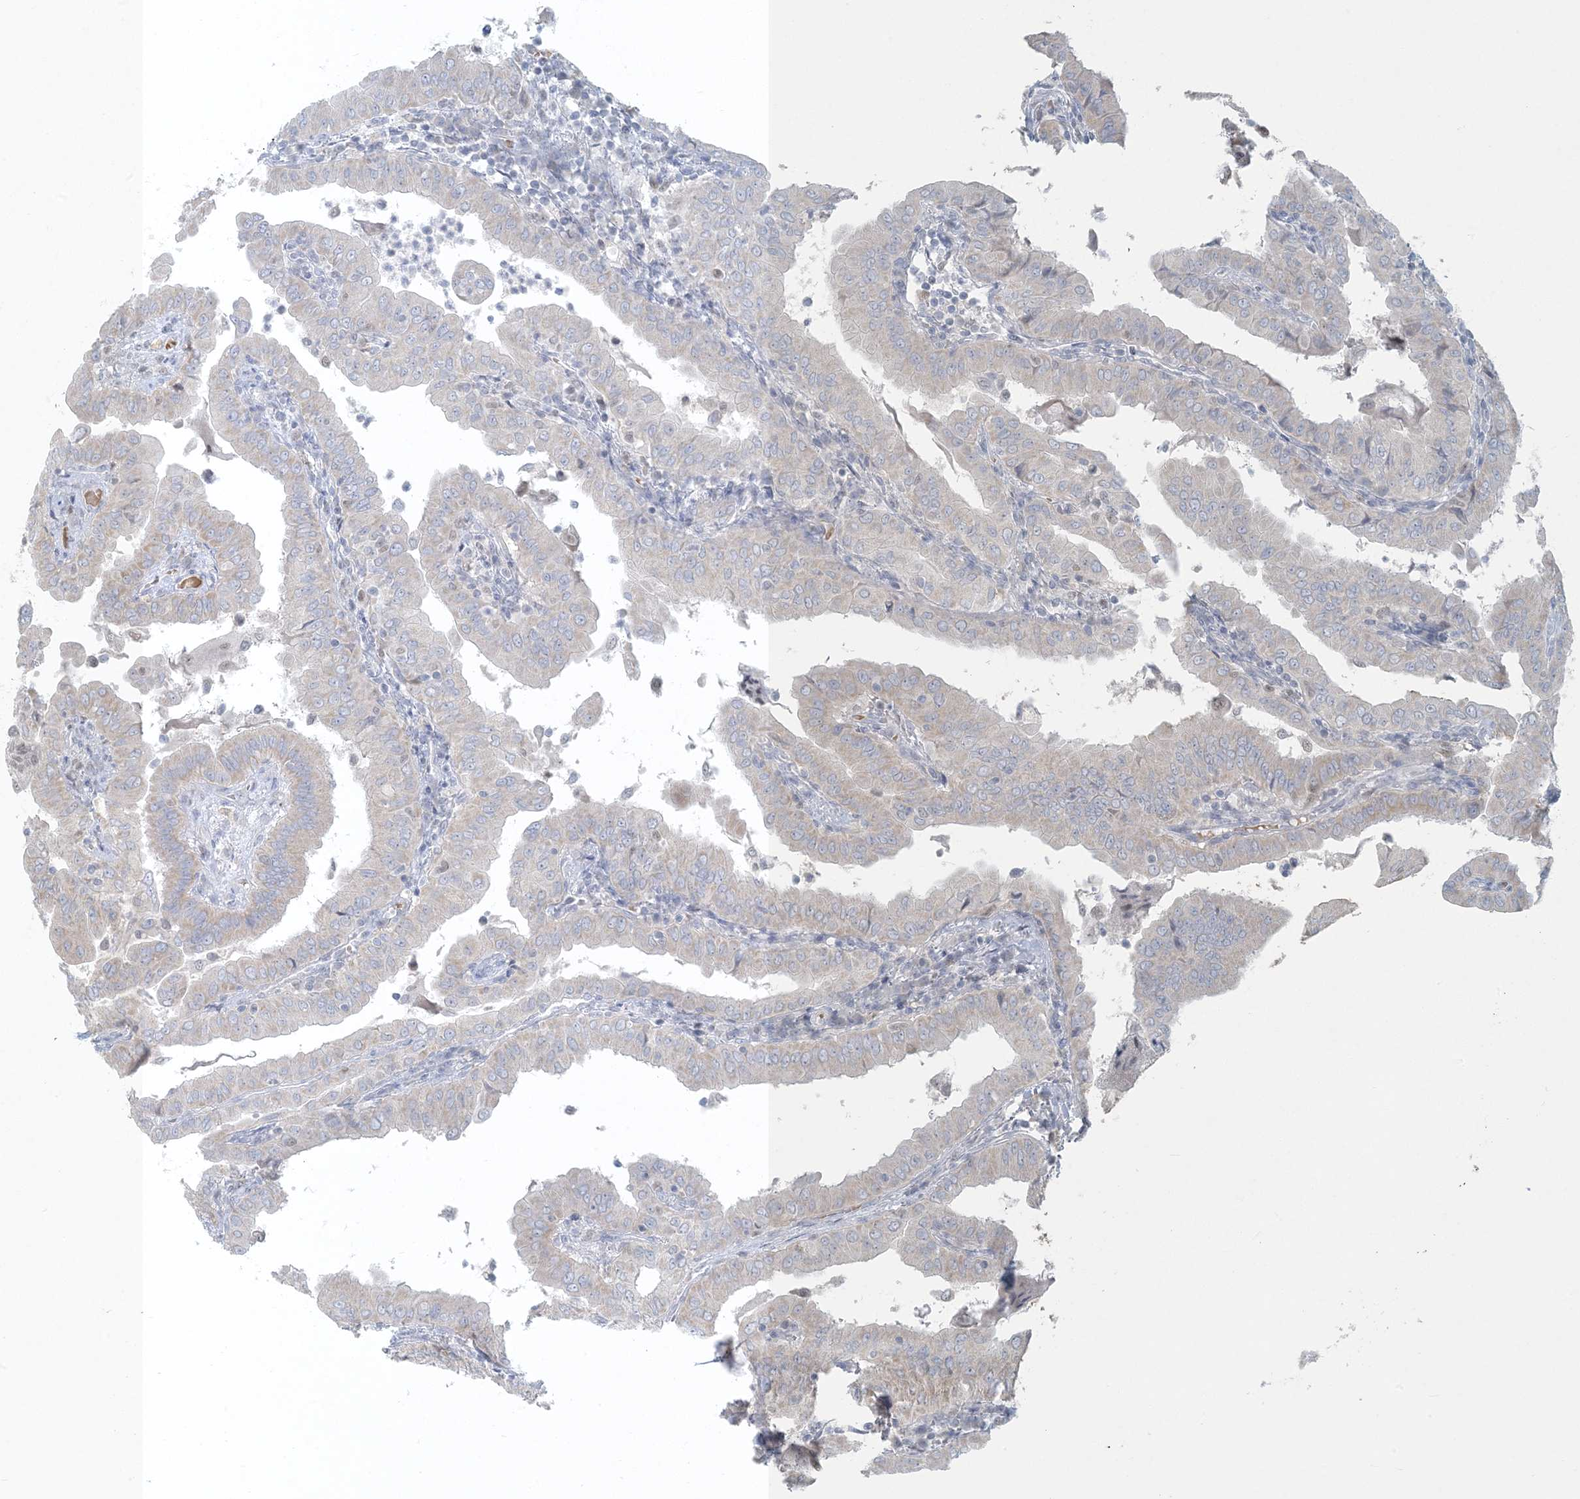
{"staining": {"intensity": "negative", "quantity": "none", "location": "none"}, "tissue": "thyroid cancer", "cell_type": "Tumor cells", "image_type": "cancer", "snomed": [{"axis": "morphology", "description": "Papillary adenocarcinoma, NOS"}, {"axis": "topography", "description": "Thyroid gland"}], "caption": "This image is of thyroid papillary adenocarcinoma stained with immunohistochemistry to label a protein in brown with the nuclei are counter-stained blue. There is no positivity in tumor cells.", "gene": "CTDNEP1", "patient": {"sex": "male", "age": 33}}